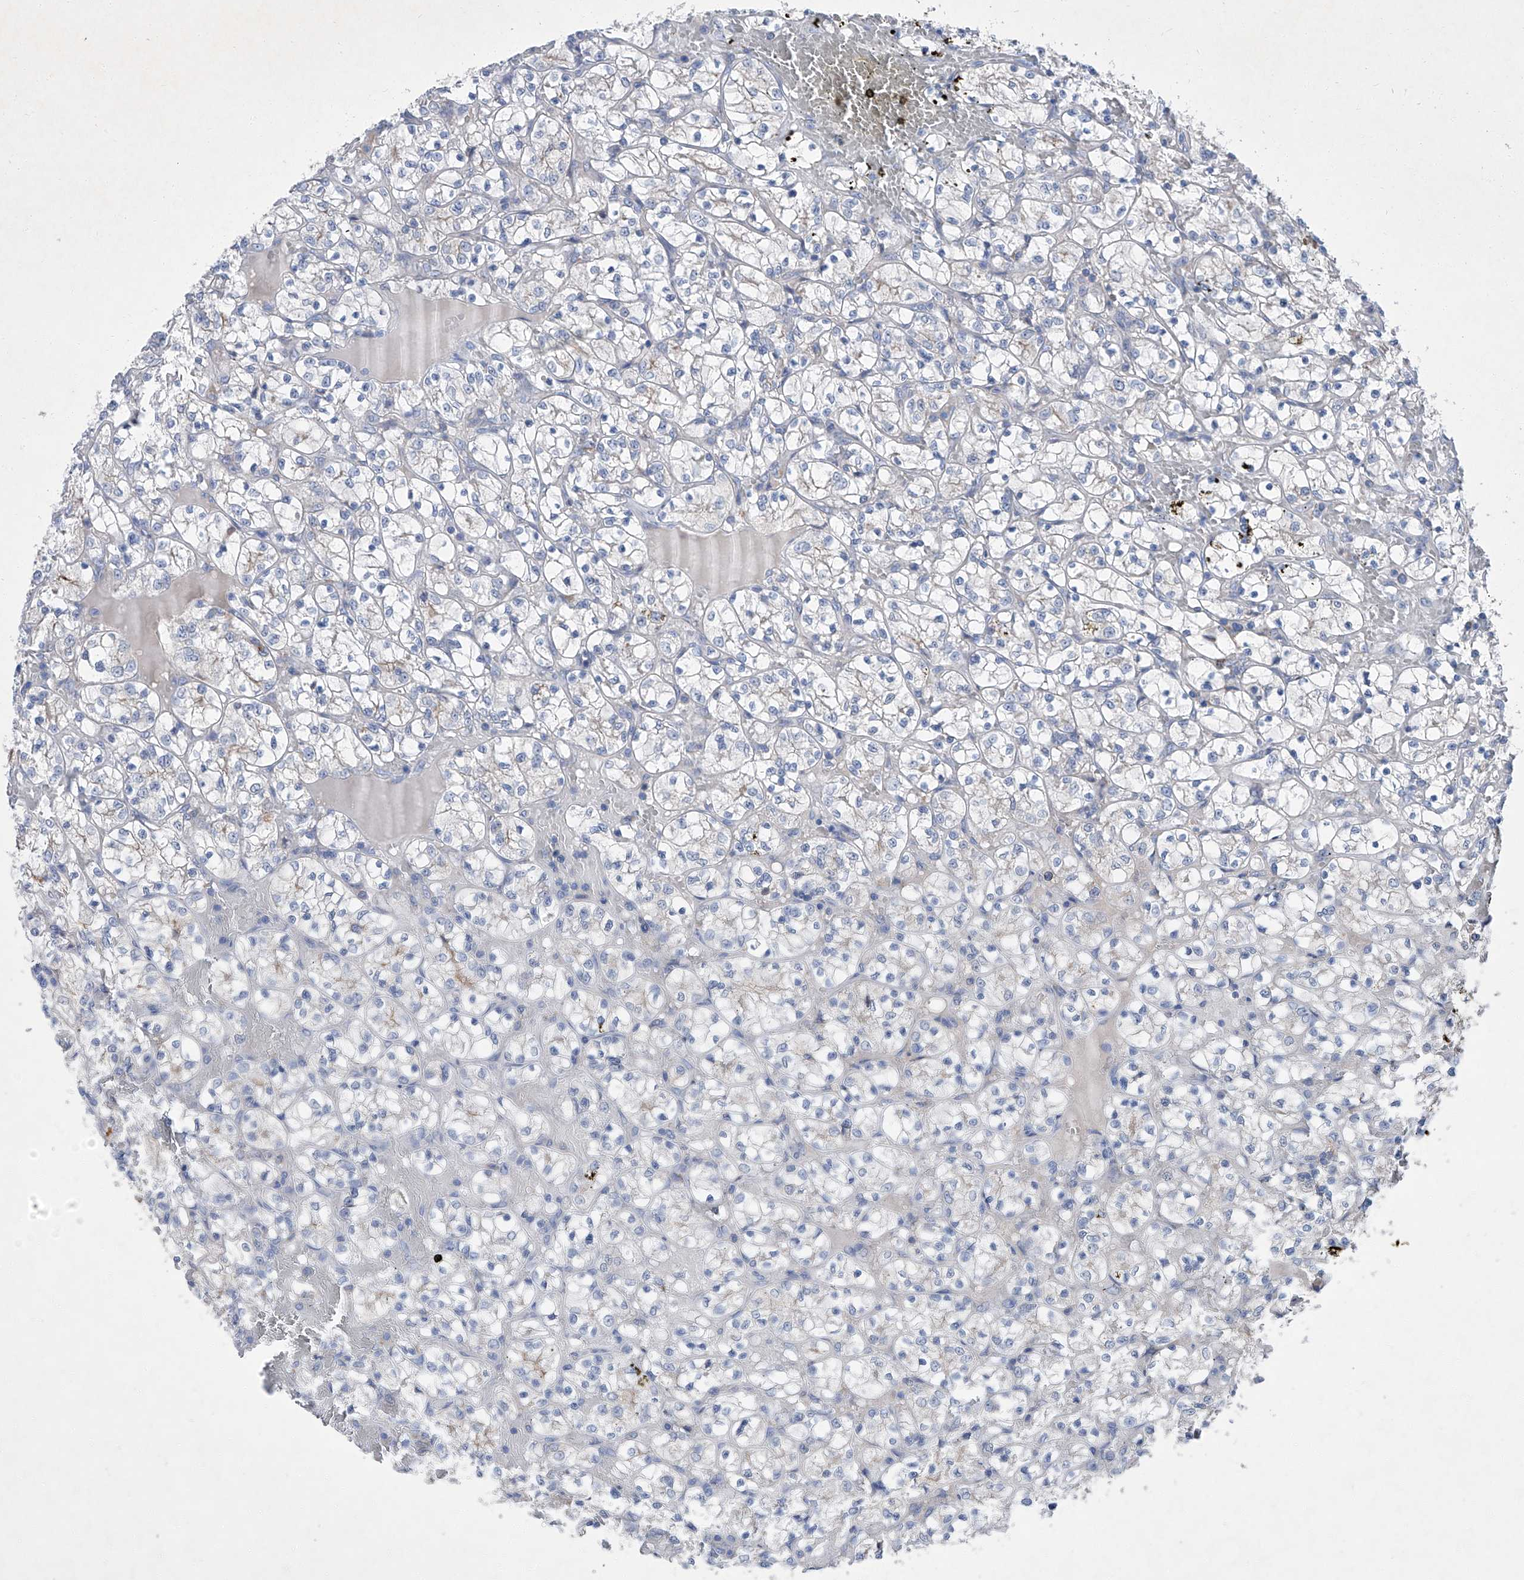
{"staining": {"intensity": "negative", "quantity": "none", "location": "none"}, "tissue": "renal cancer", "cell_type": "Tumor cells", "image_type": "cancer", "snomed": [{"axis": "morphology", "description": "Adenocarcinoma, NOS"}, {"axis": "topography", "description": "Kidney"}], "caption": "Renal adenocarcinoma stained for a protein using immunohistochemistry (IHC) displays no staining tumor cells.", "gene": "SBK2", "patient": {"sex": "female", "age": 69}}